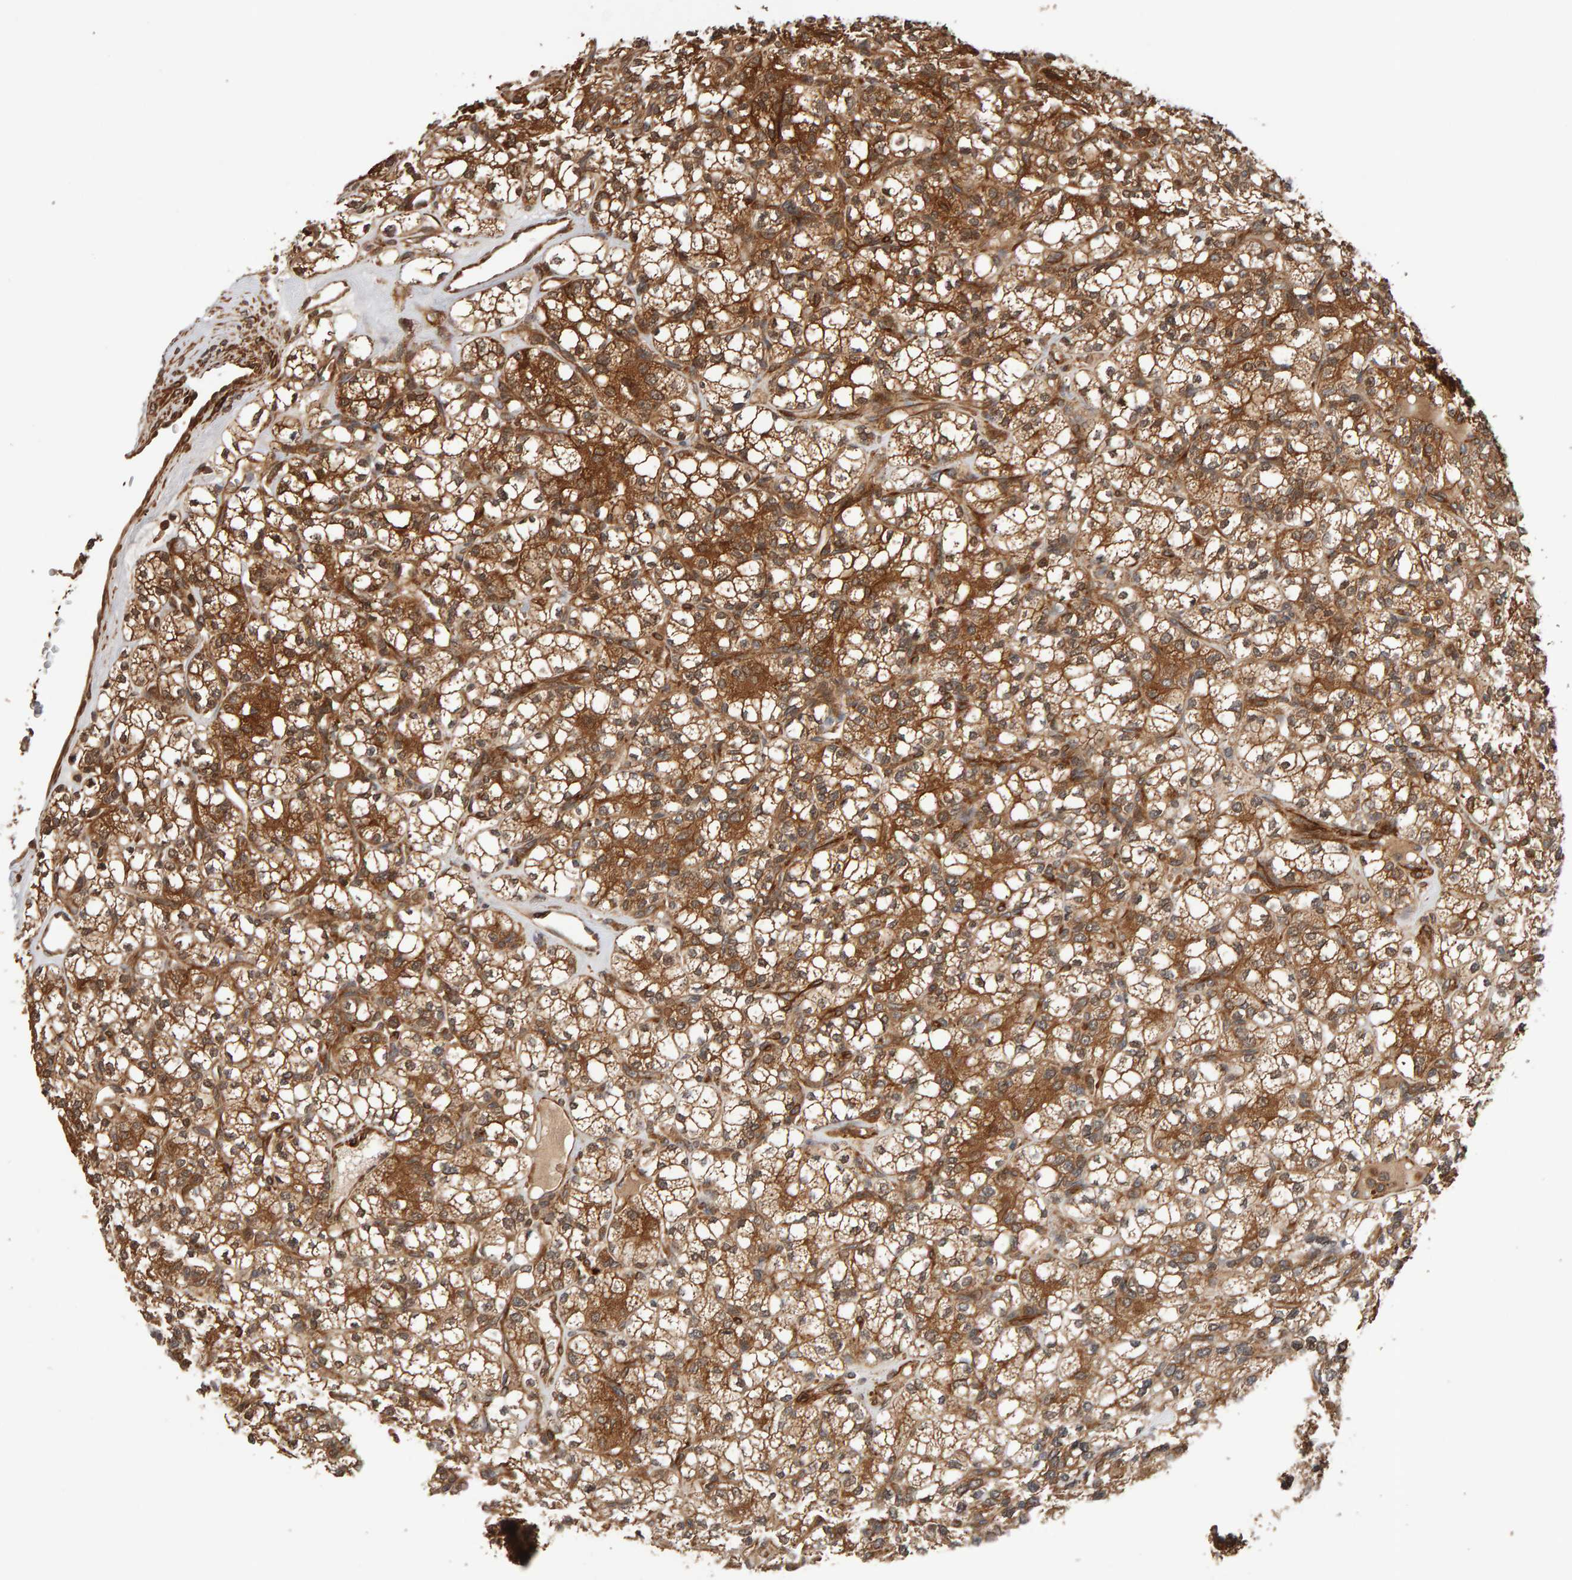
{"staining": {"intensity": "moderate", "quantity": ">75%", "location": "cytoplasmic/membranous"}, "tissue": "renal cancer", "cell_type": "Tumor cells", "image_type": "cancer", "snomed": [{"axis": "morphology", "description": "Adenocarcinoma, NOS"}, {"axis": "topography", "description": "Kidney"}], "caption": "The photomicrograph demonstrates immunohistochemical staining of renal cancer. There is moderate cytoplasmic/membranous staining is present in about >75% of tumor cells. (DAB (3,3'-diaminobenzidine) IHC with brightfield microscopy, high magnification).", "gene": "SYNRG", "patient": {"sex": "male", "age": 77}}